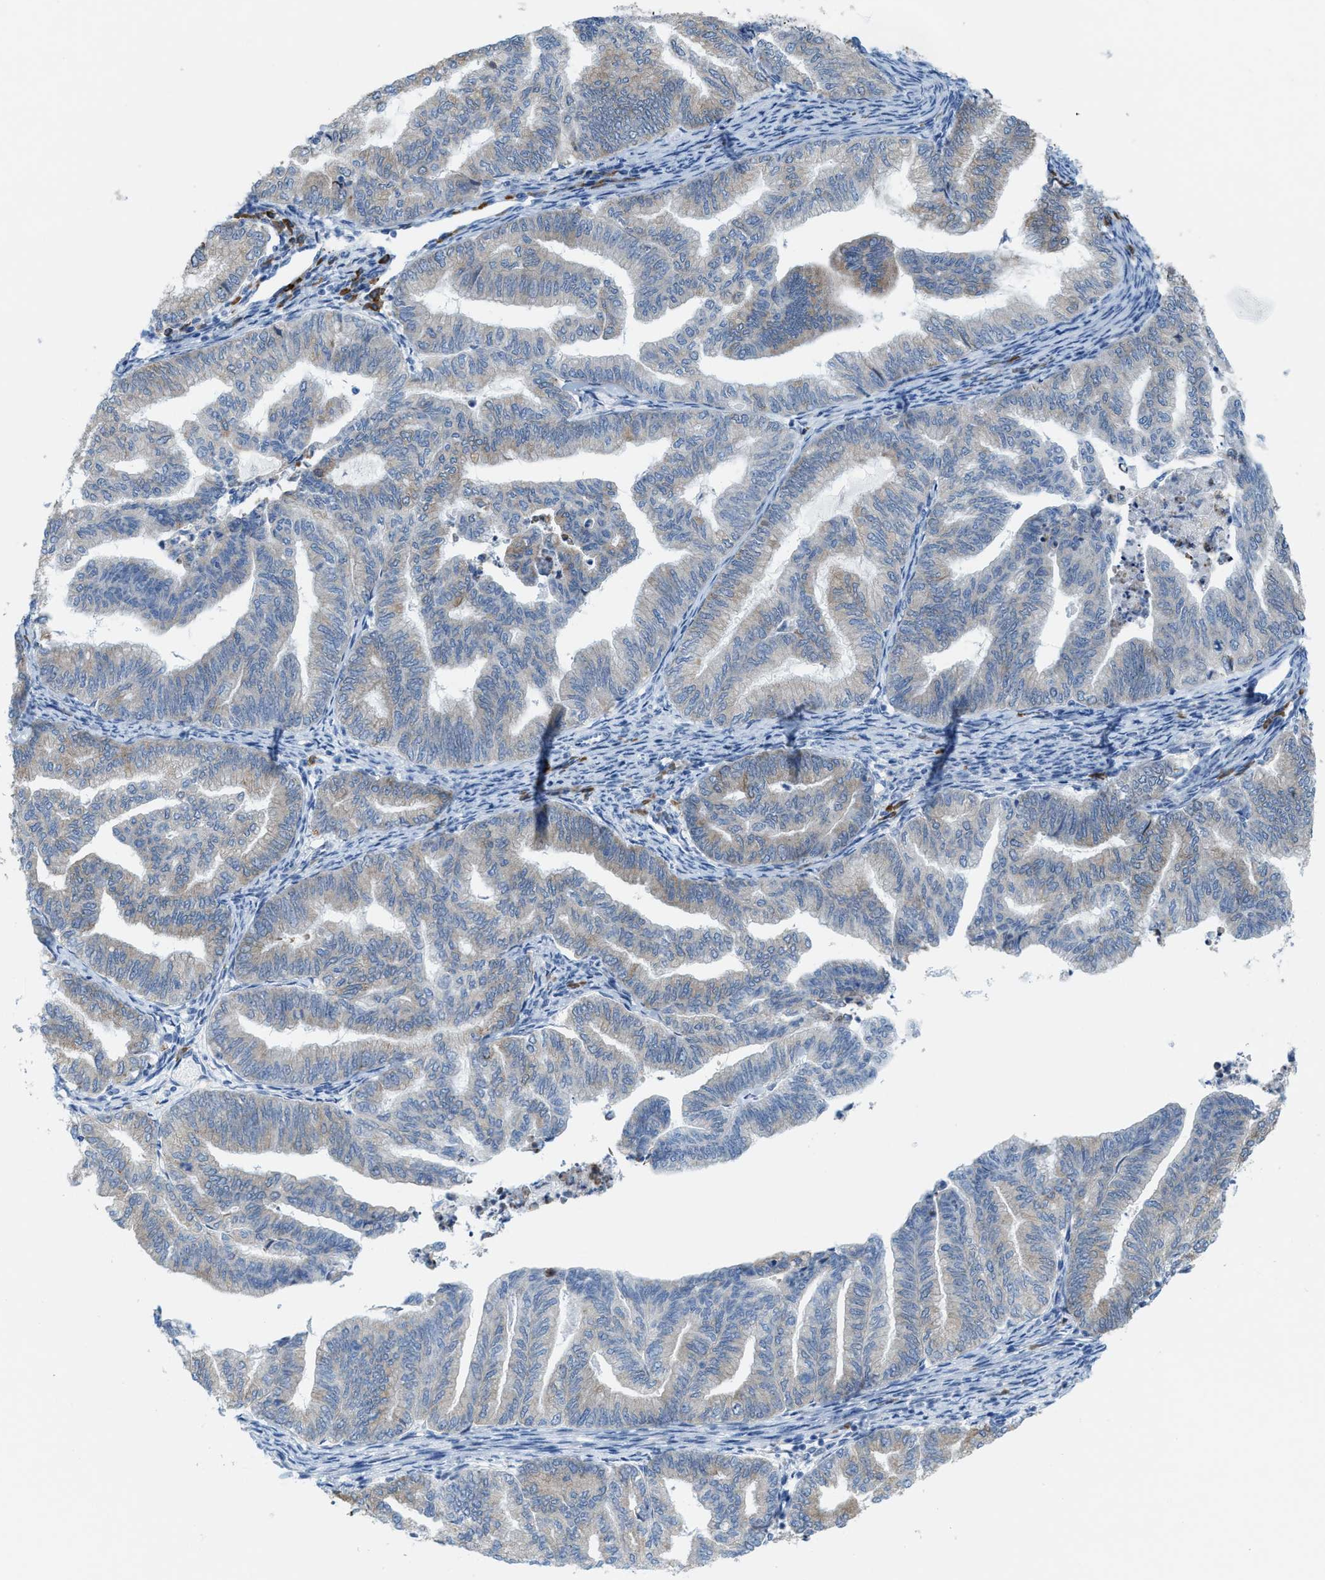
{"staining": {"intensity": "weak", "quantity": "<25%", "location": "cytoplasmic/membranous"}, "tissue": "endometrial cancer", "cell_type": "Tumor cells", "image_type": "cancer", "snomed": [{"axis": "morphology", "description": "Adenocarcinoma, NOS"}, {"axis": "topography", "description": "Endometrium"}], "caption": "IHC of human endometrial cancer exhibits no positivity in tumor cells.", "gene": "KIFC3", "patient": {"sex": "female", "age": 79}}